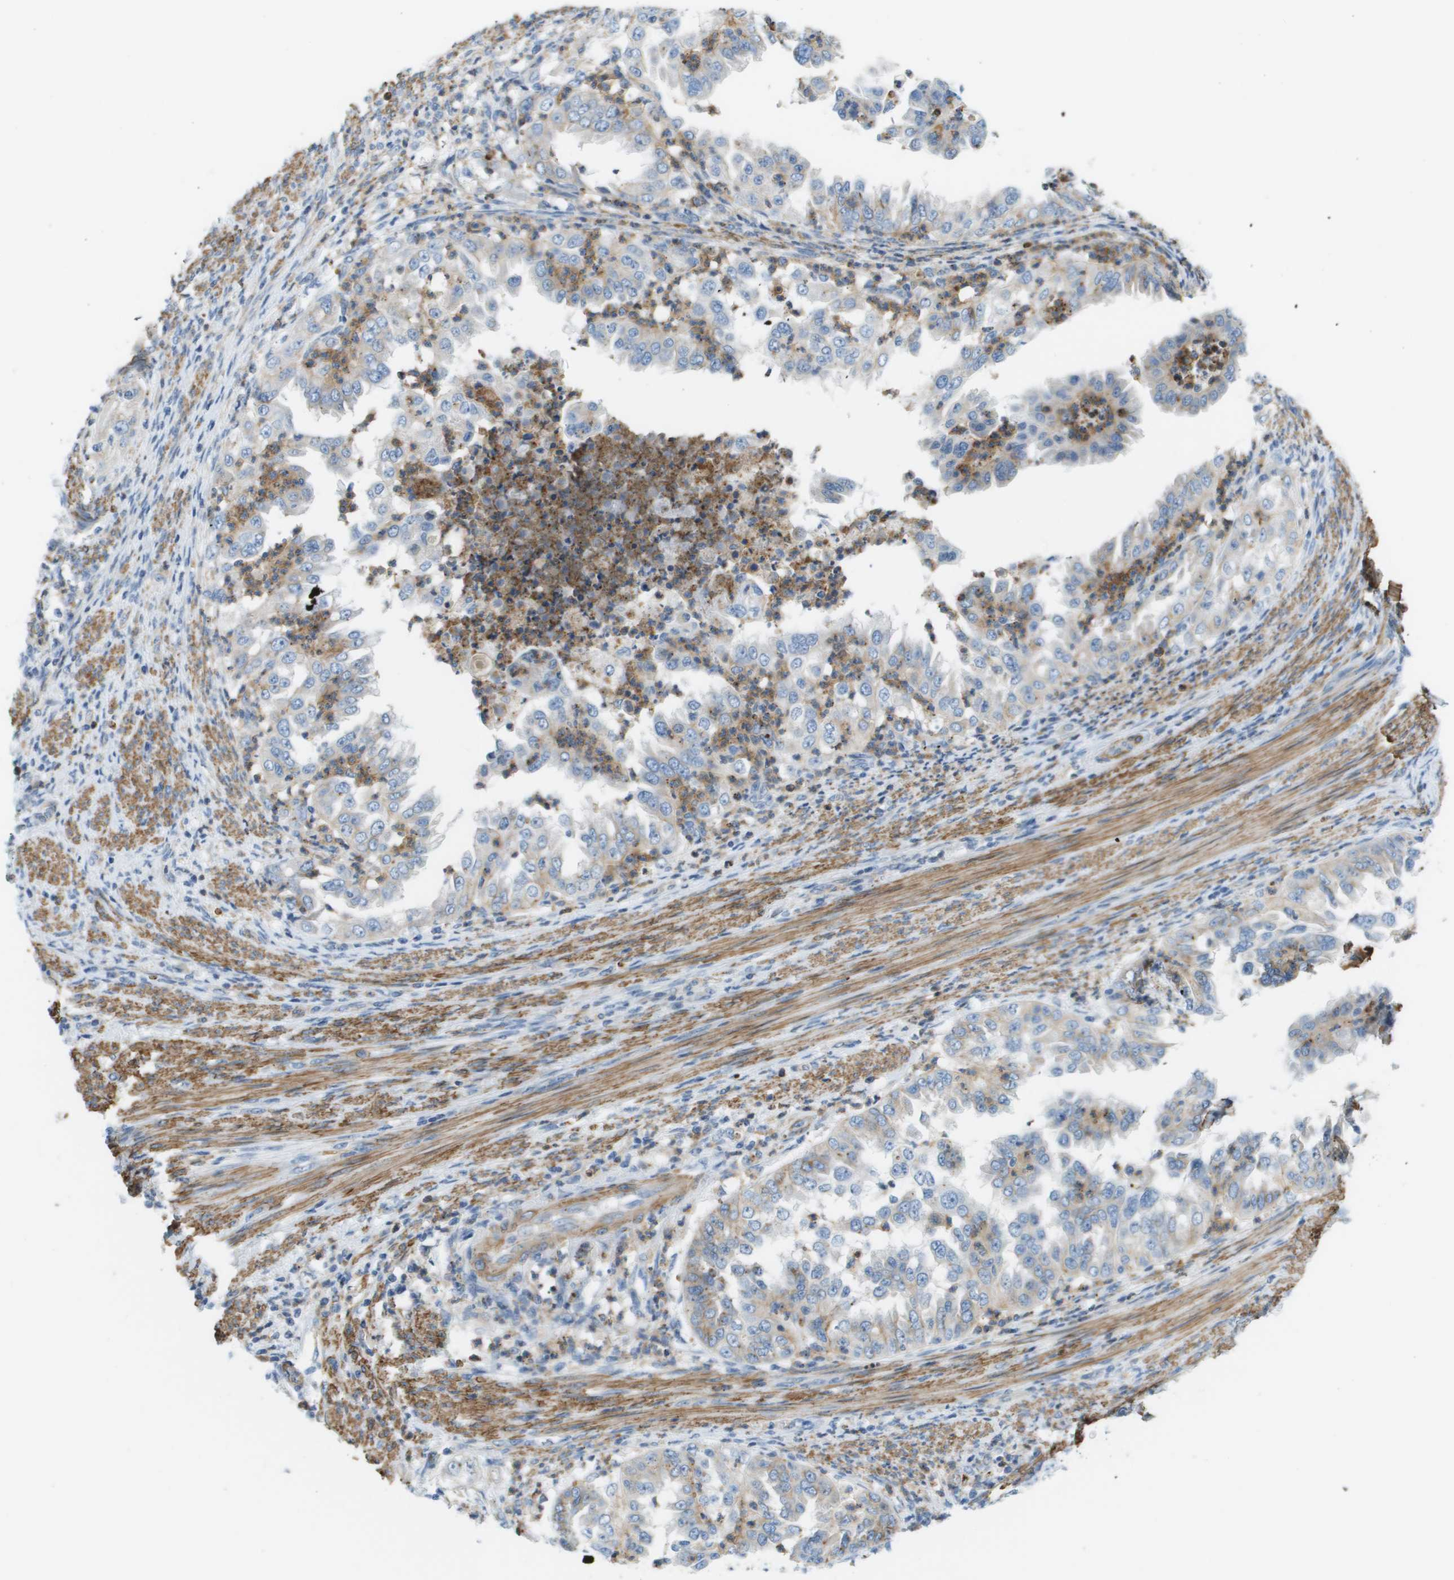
{"staining": {"intensity": "weak", "quantity": "<25%", "location": "cytoplasmic/membranous"}, "tissue": "endometrial cancer", "cell_type": "Tumor cells", "image_type": "cancer", "snomed": [{"axis": "morphology", "description": "Adenocarcinoma, NOS"}, {"axis": "topography", "description": "Endometrium"}], "caption": "Tumor cells are negative for brown protein staining in endometrial adenocarcinoma. The staining is performed using DAB brown chromogen with nuclei counter-stained in using hematoxylin.", "gene": "MYH11", "patient": {"sex": "female", "age": 85}}